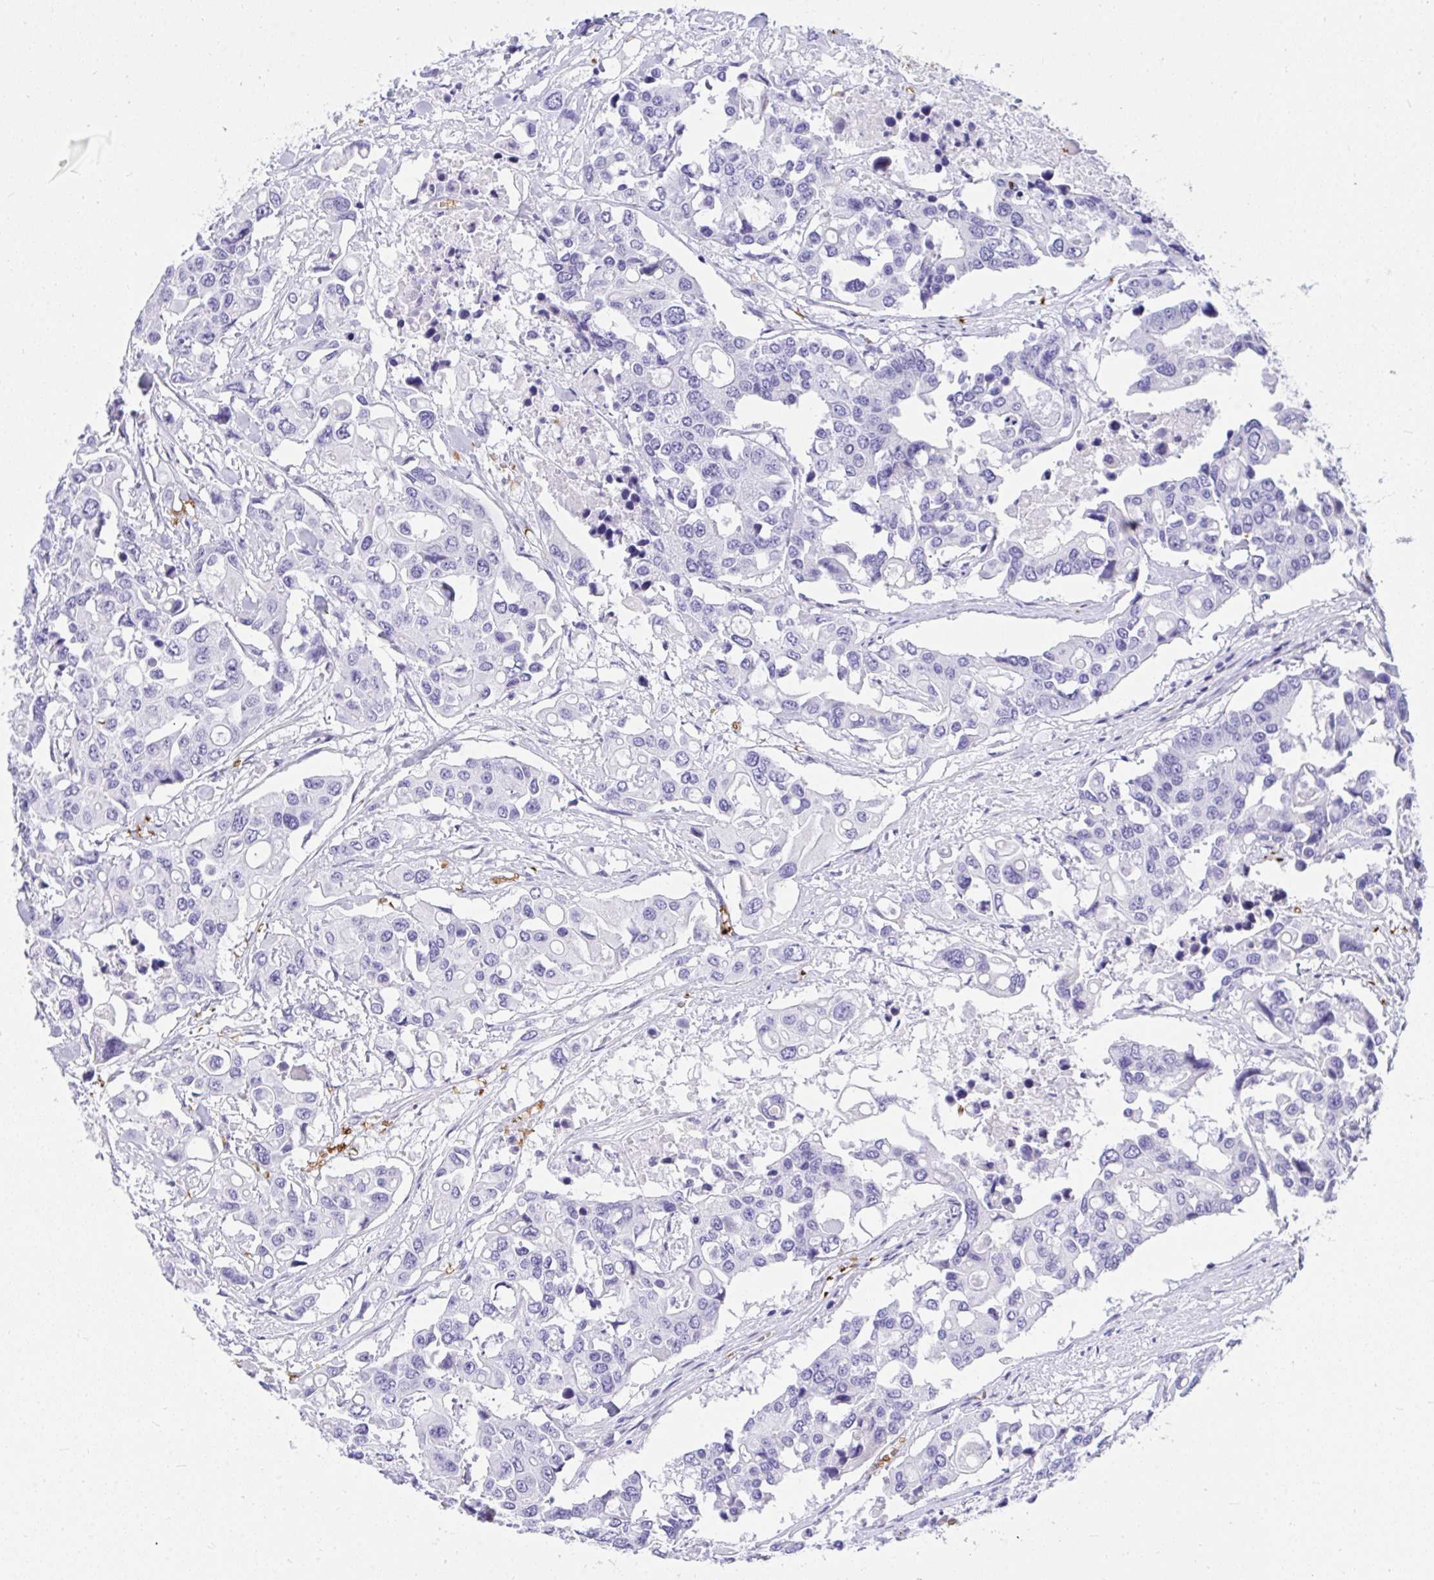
{"staining": {"intensity": "negative", "quantity": "none", "location": "none"}, "tissue": "colorectal cancer", "cell_type": "Tumor cells", "image_type": "cancer", "snomed": [{"axis": "morphology", "description": "Adenocarcinoma, NOS"}, {"axis": "topography", "description": "Colon"}], "caption": "Immunohistochemistry histopathology image of human colorectal adenocarcinoma stained for a protein (brown), which displays no positivity in tumor cells.", "gene": "ANK1", "patient": {"sex": "male", "age": 77}}